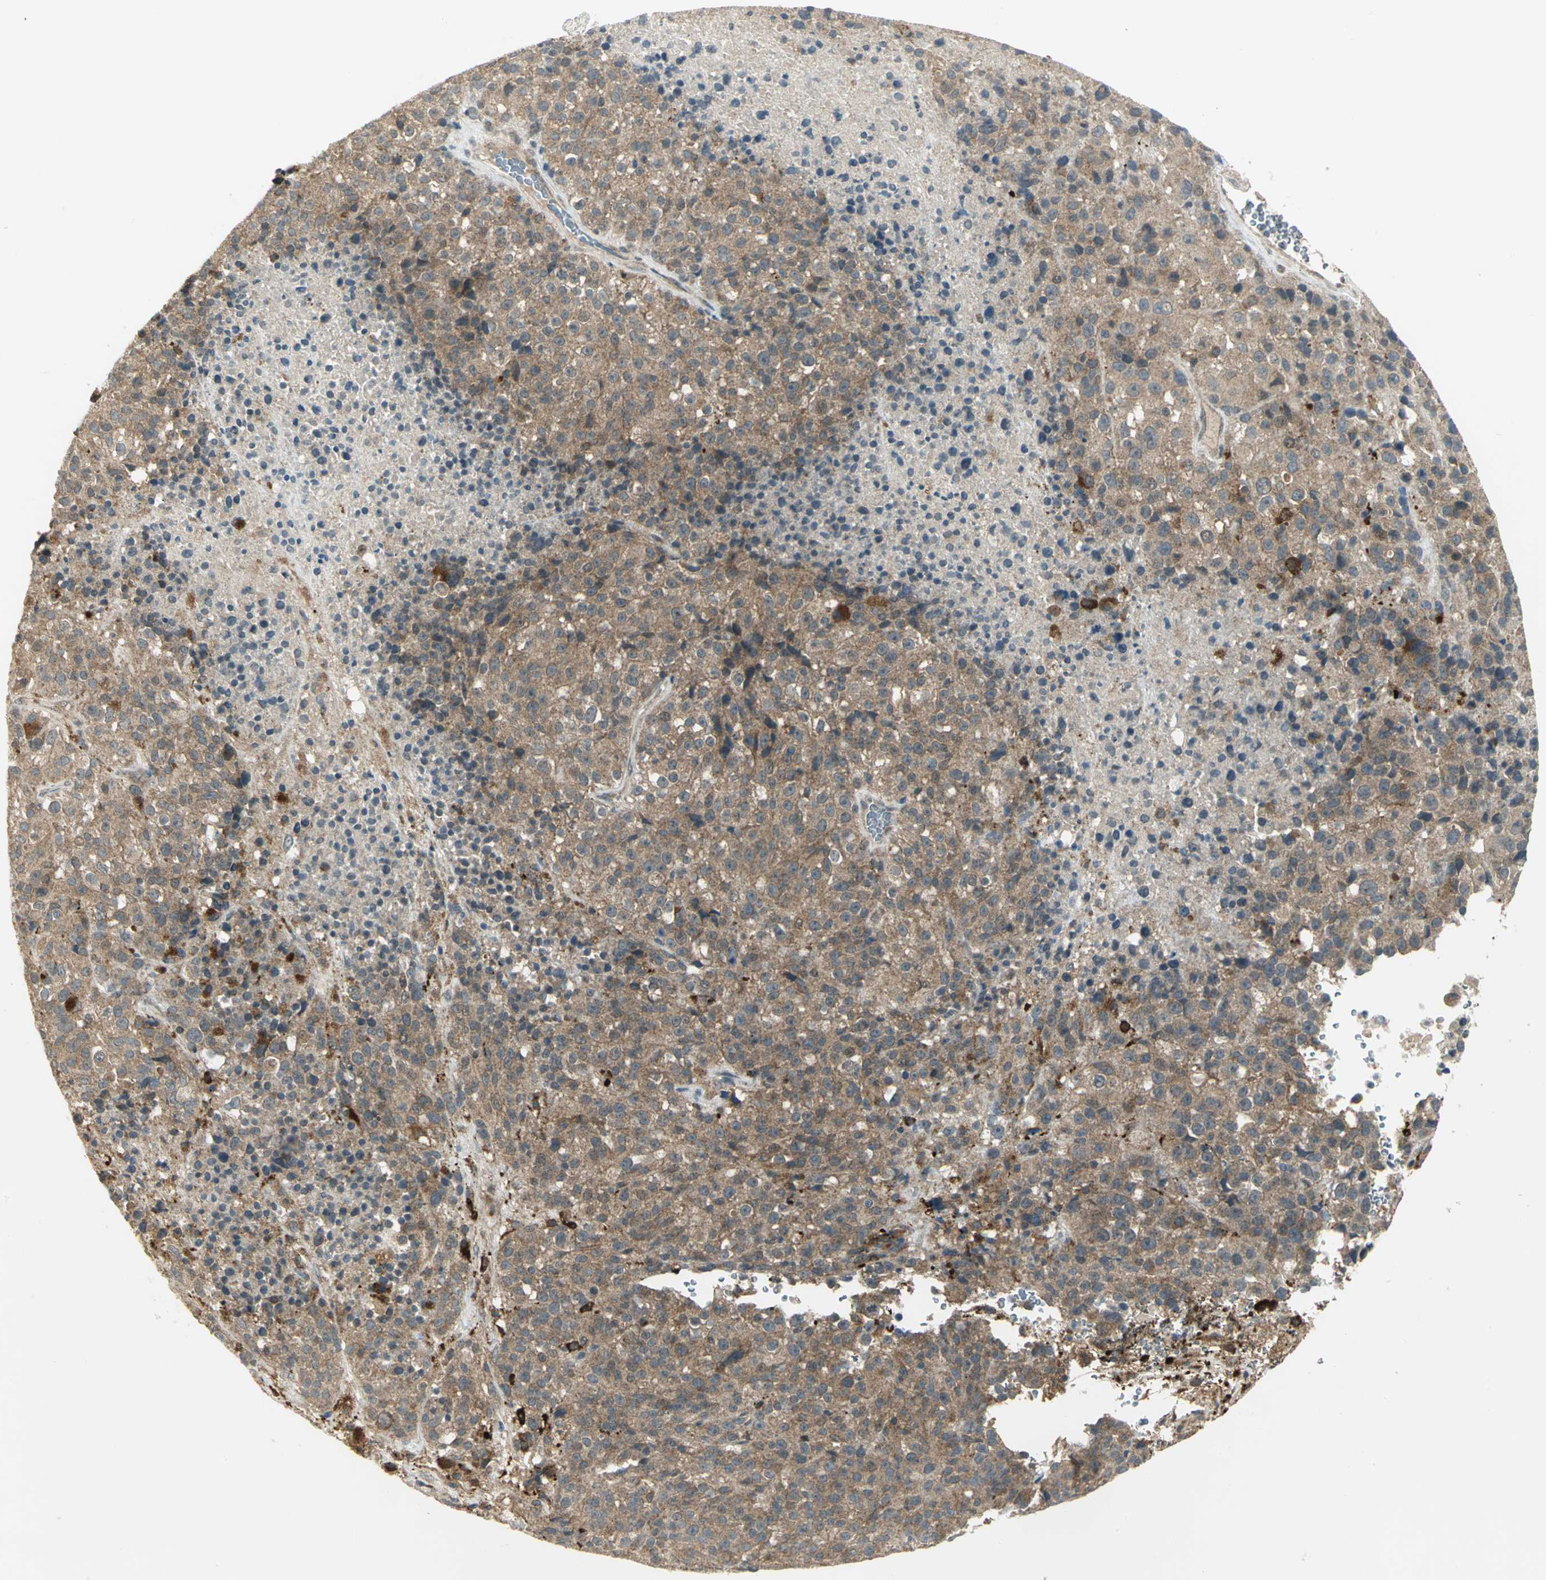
{"staining": {"intensity": "moderate", "quantity": ">75%", "location": "cytoplasmic/membranous"}, "tissue": "melanoma", "cell_type": "Tumor cells", "image_type": "cancer", "snomed": [{"axis": "morphology", "description": "Malignant melanoma, Metastatic site"}, {"axis": "topography", "description": "Cerebral cortex"}], "caption": "Melanoma was stained to show a protein in brown. There is medium levels of moderate cytoplasmic/membranous expression in about >75% of tumor cells. The protein of interest is stained brown, and the nuclei are stained in blue (DAB IHC with brightfield microscopy, high magnification).", "gene": "MAPK8IP3", "patient": {"sex": "female", "age": 52}}